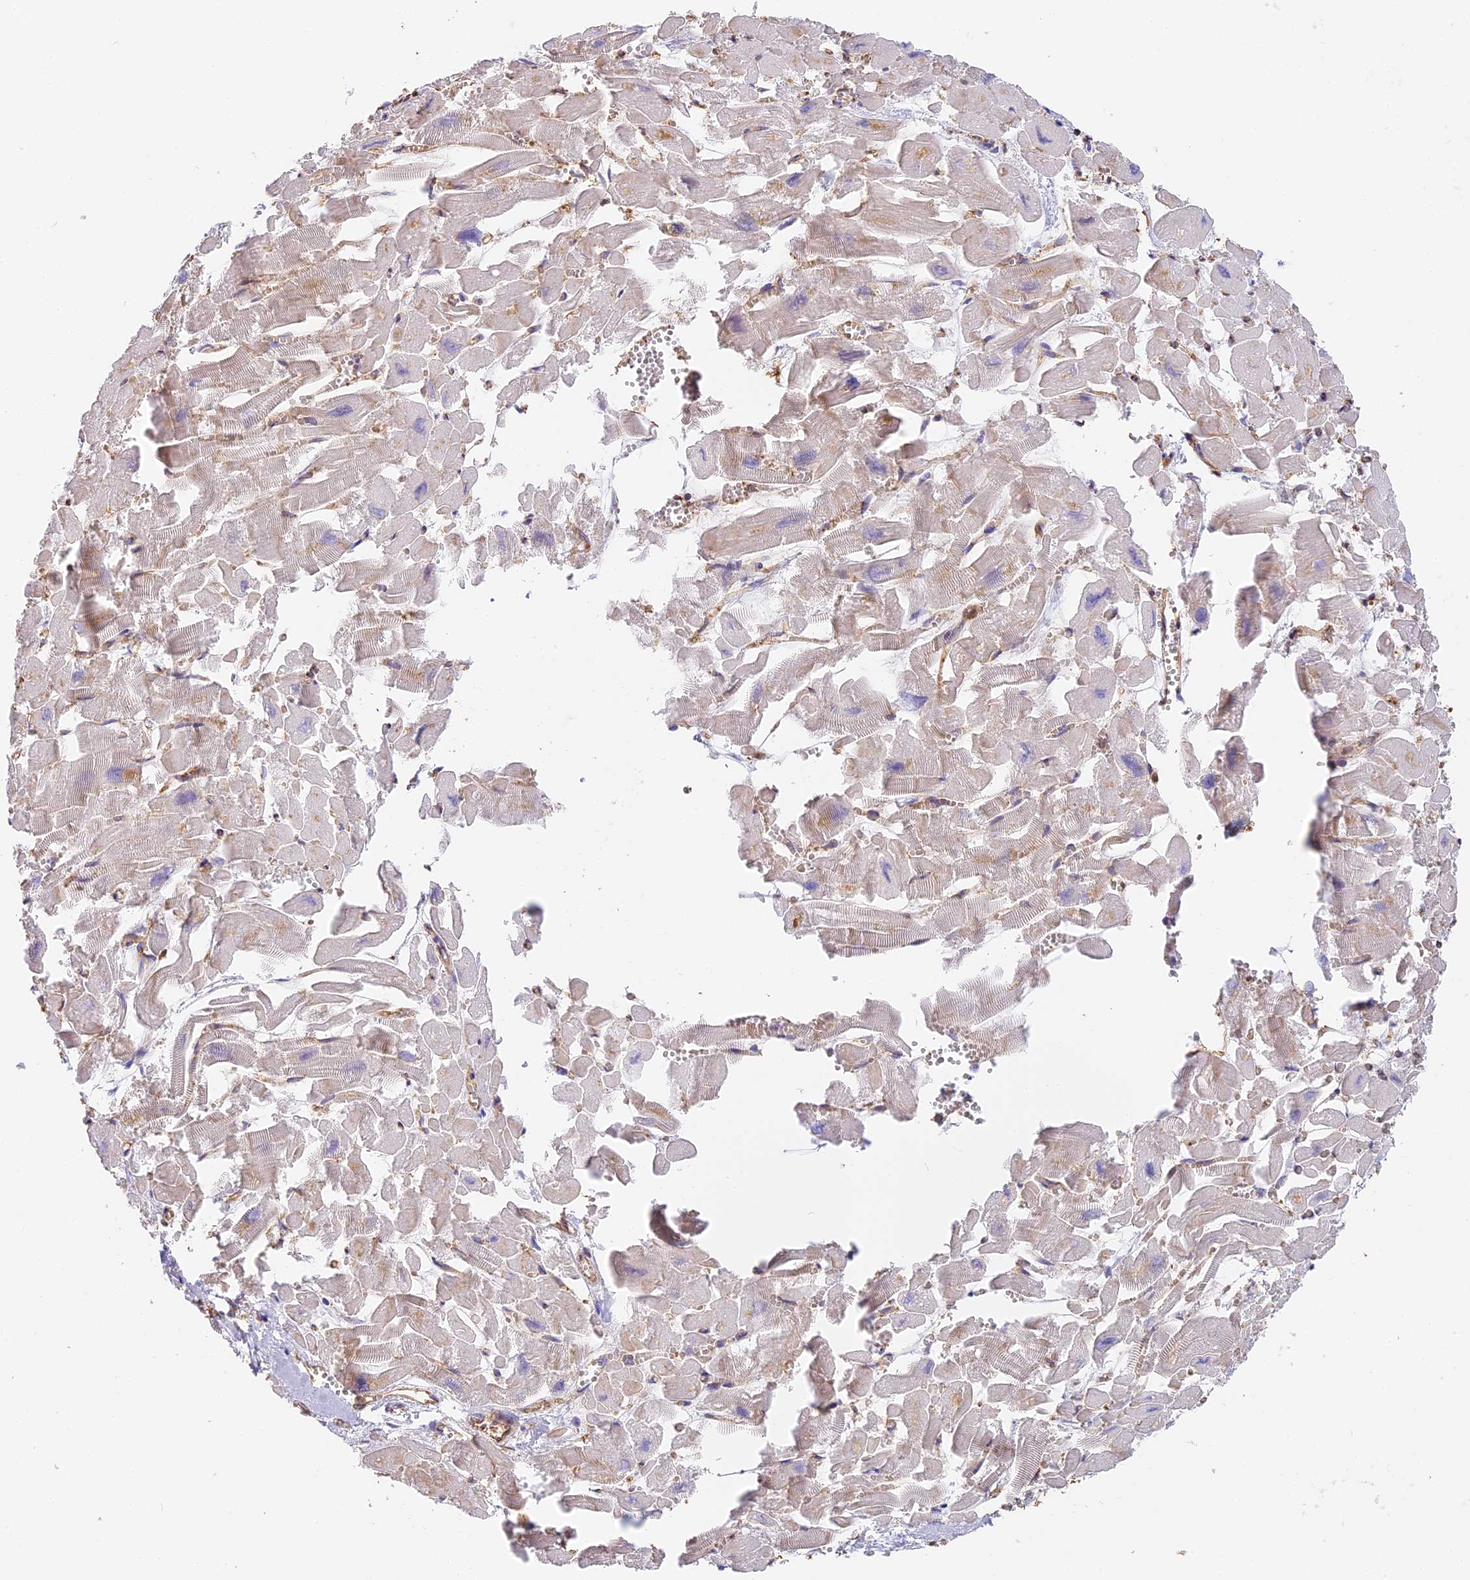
{"staining": {"intensity": "weak", "quantity": "<25%", "location": "cytoplasmic/membranous"}, "tissue": "heart muscle", "cell_type": "Cardiomyocytes", "image_type": "normal", "snomed": [{"axis": "morphology", "description": "Normal tissue, NOS"}, {"axis": "topography", "description": "Heart"}], "caption": "A high-resolution image shows immunohistochemistry (IHC) staining of benign heart muscle, which reveals no significant staining in cardiomyocytes.", "gene": "VPS18", "patient": {"sex": "male", "age": 54}}